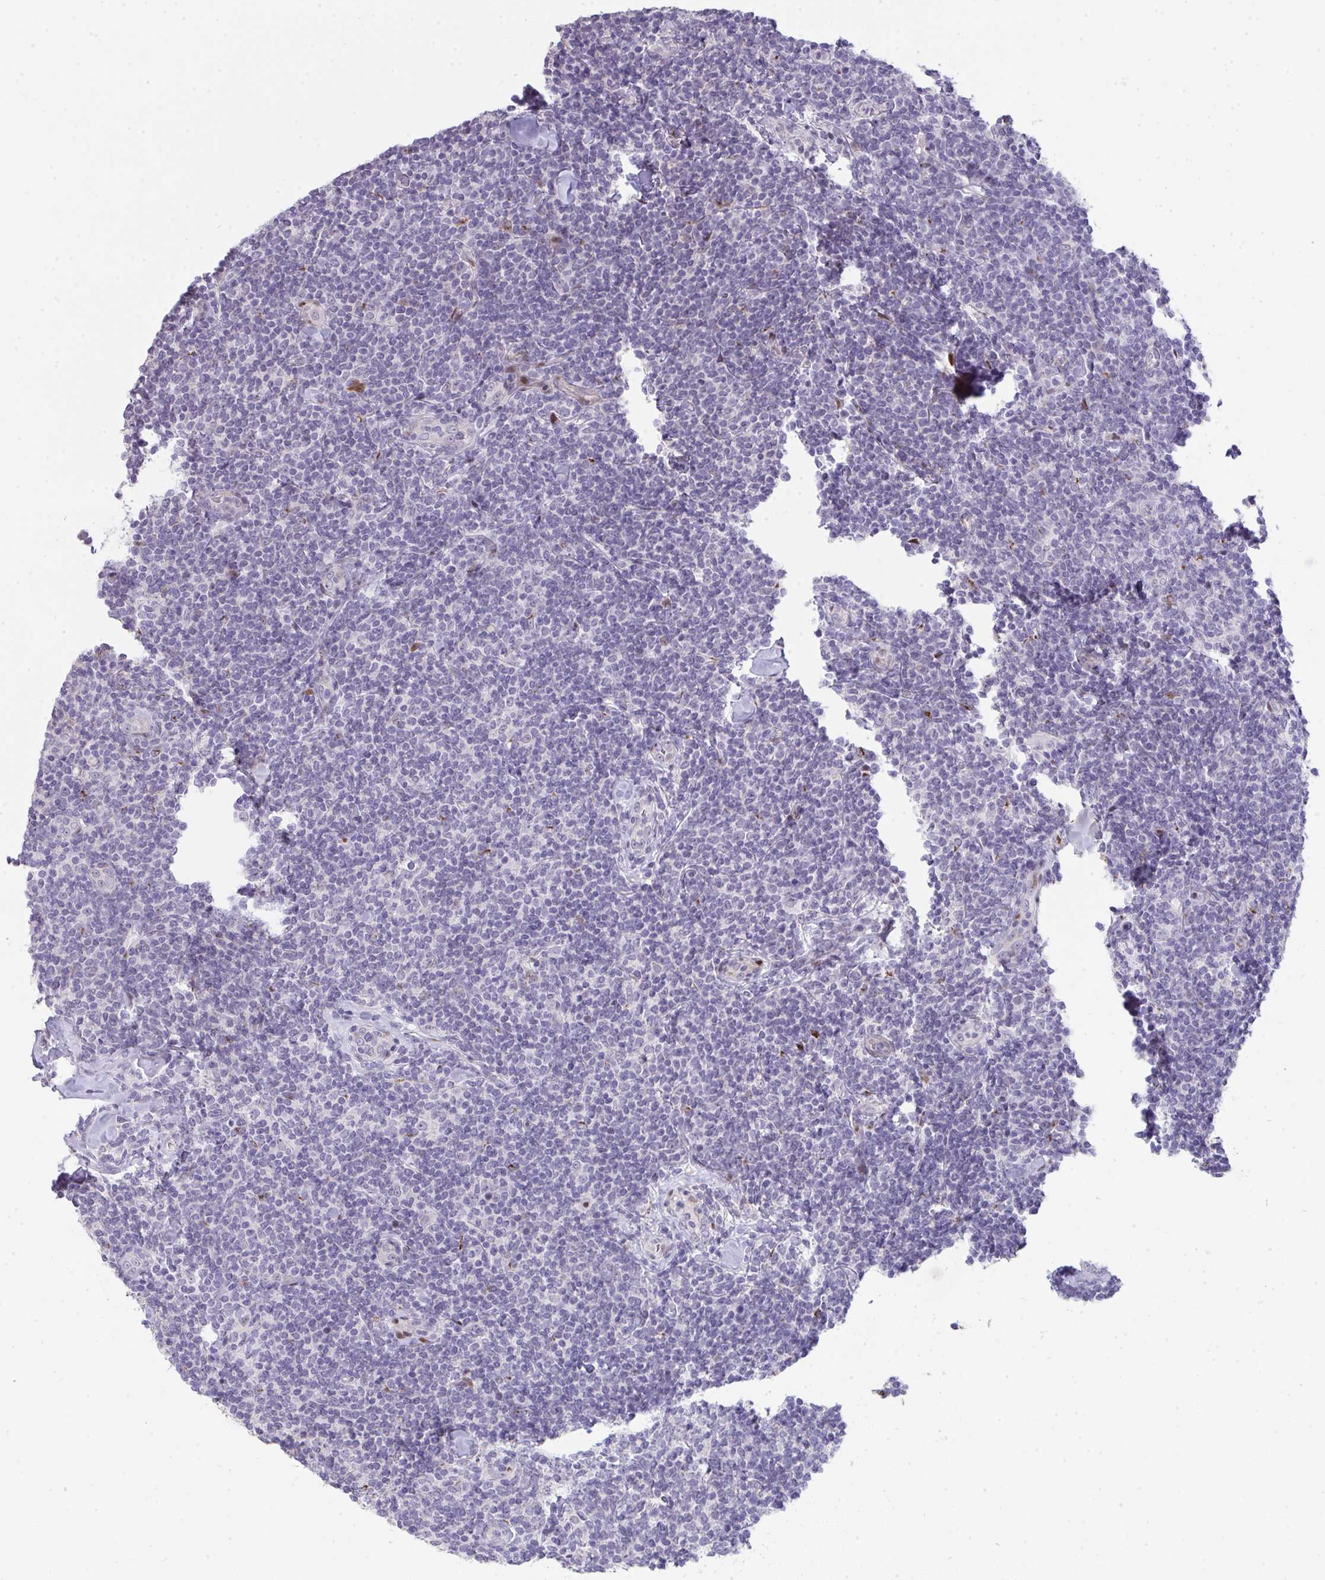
{"staining": {"intensity": "moderate", "quantity": "<25%", "location": "nuclear"}, "tissue": "lymphoma", "cell_type": "Tumor cells", "image_type": "cancer", "snomed": [{"axis": "morphology", "description": "Malignant lymphoma, non-Hodgkin's type, Low grade"}, {"axis": "topography", "description": "Lymph node"}], "caption": "A brown stain shows moderate nuclear positivity of a protein in human malignant lymphoma, non-Hodgkin's type (low-grade) tumor cells.", "gene": "GALNT16", "patient": {"sex": "female", "age": 56}}